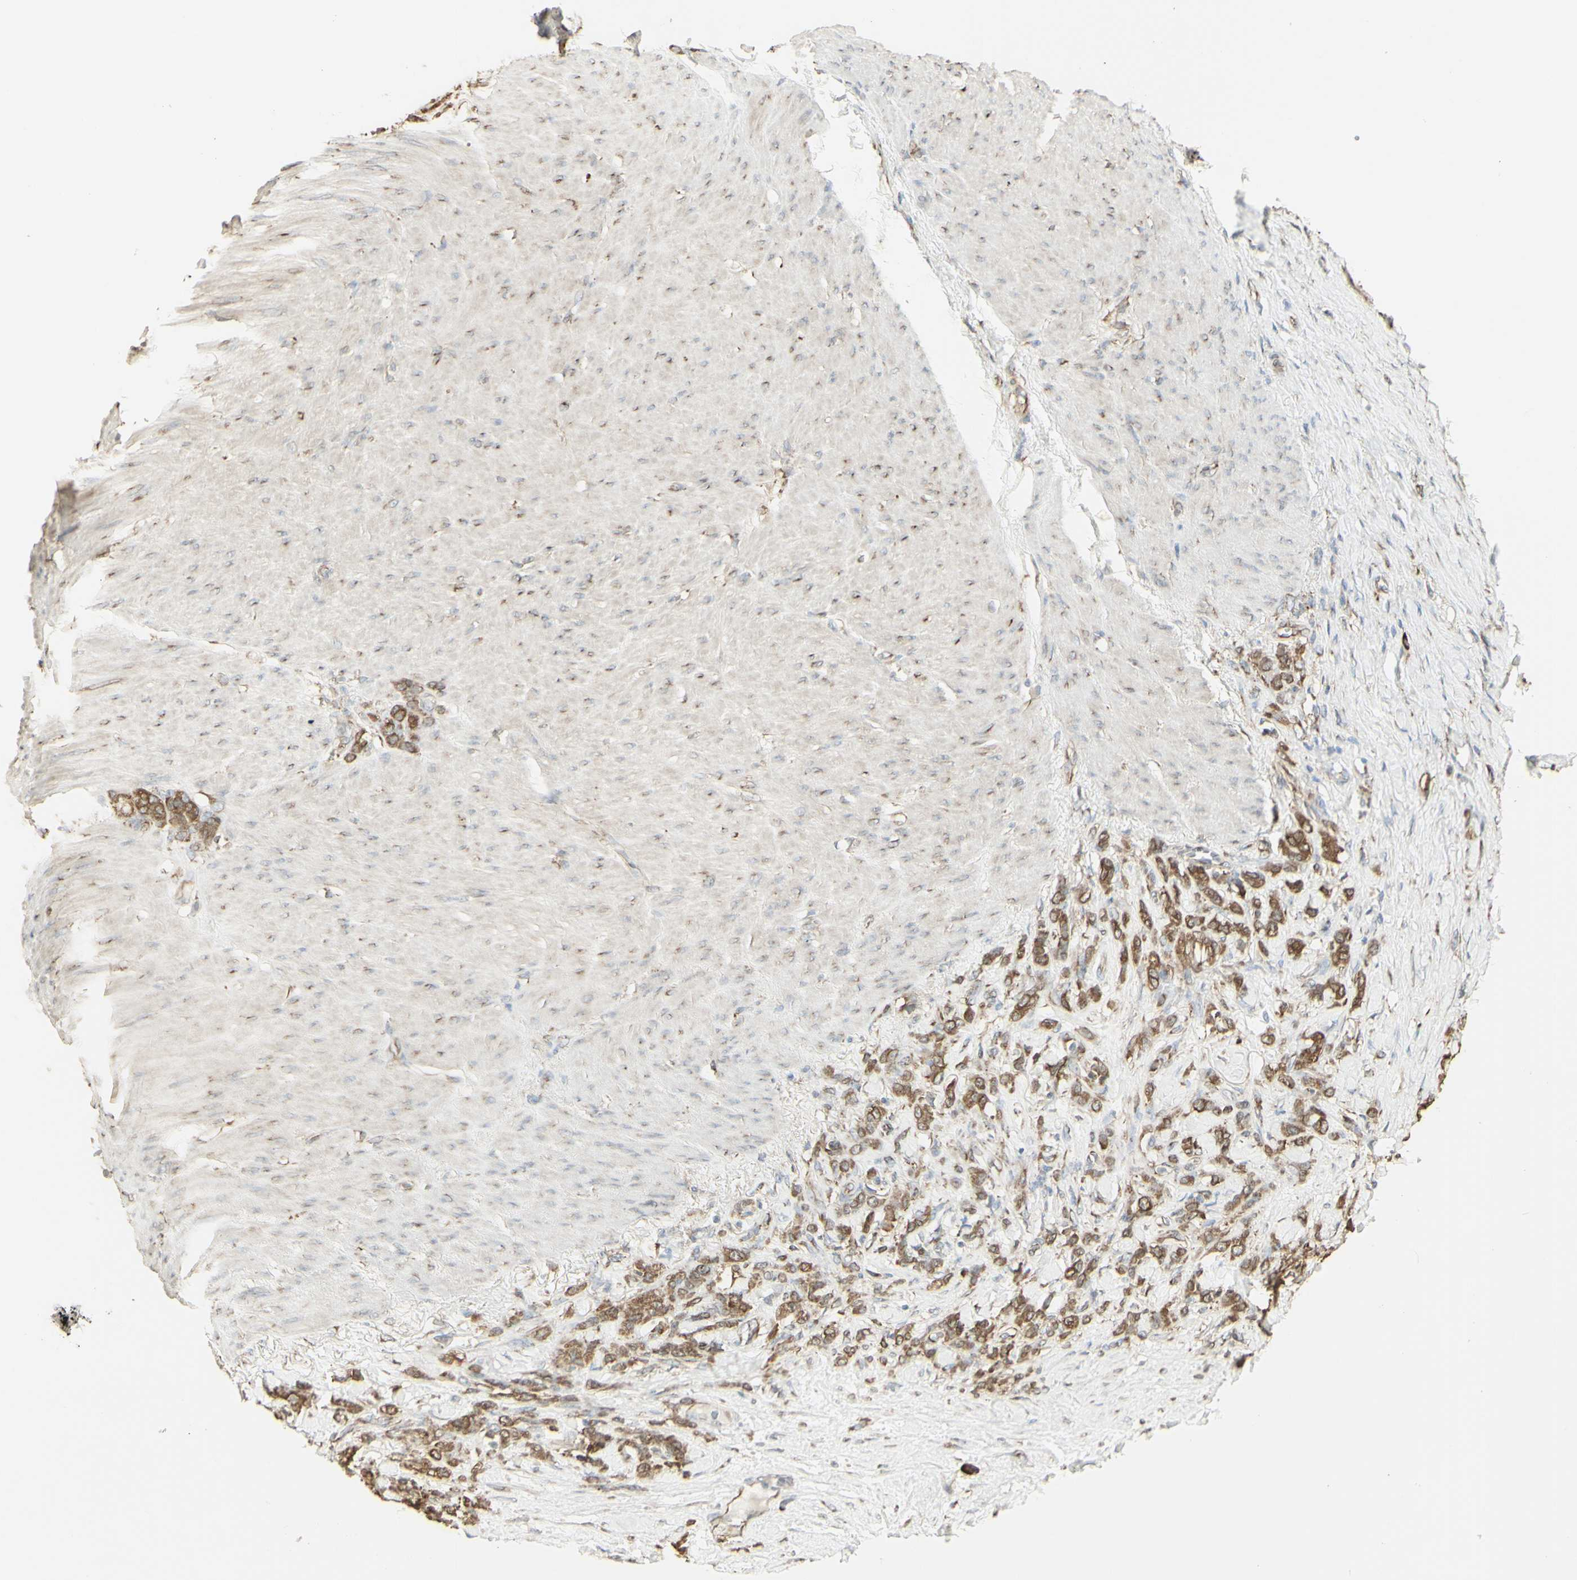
{"staining": {"intensity": "moderate", "quantity": ">75%", "location": "cytoplasmic/membranous"}, "tissue": "stomach cancer", "cell_type": "Tumor cells", "image_type": "cancer", "snomed": [{"axis": "morphology", "description": "Adenocarcinoma, NOS"}, {"axis": "topography", "description": "Stomach"}], "caption": "Brown immunohistochemical staining in human stomach cancer shows moderate cytoplasmic/membranous positivity in about >75% of tumor cells.", "gene": "EEF1B2", "patient": {"sex": "male", "age": 82}}